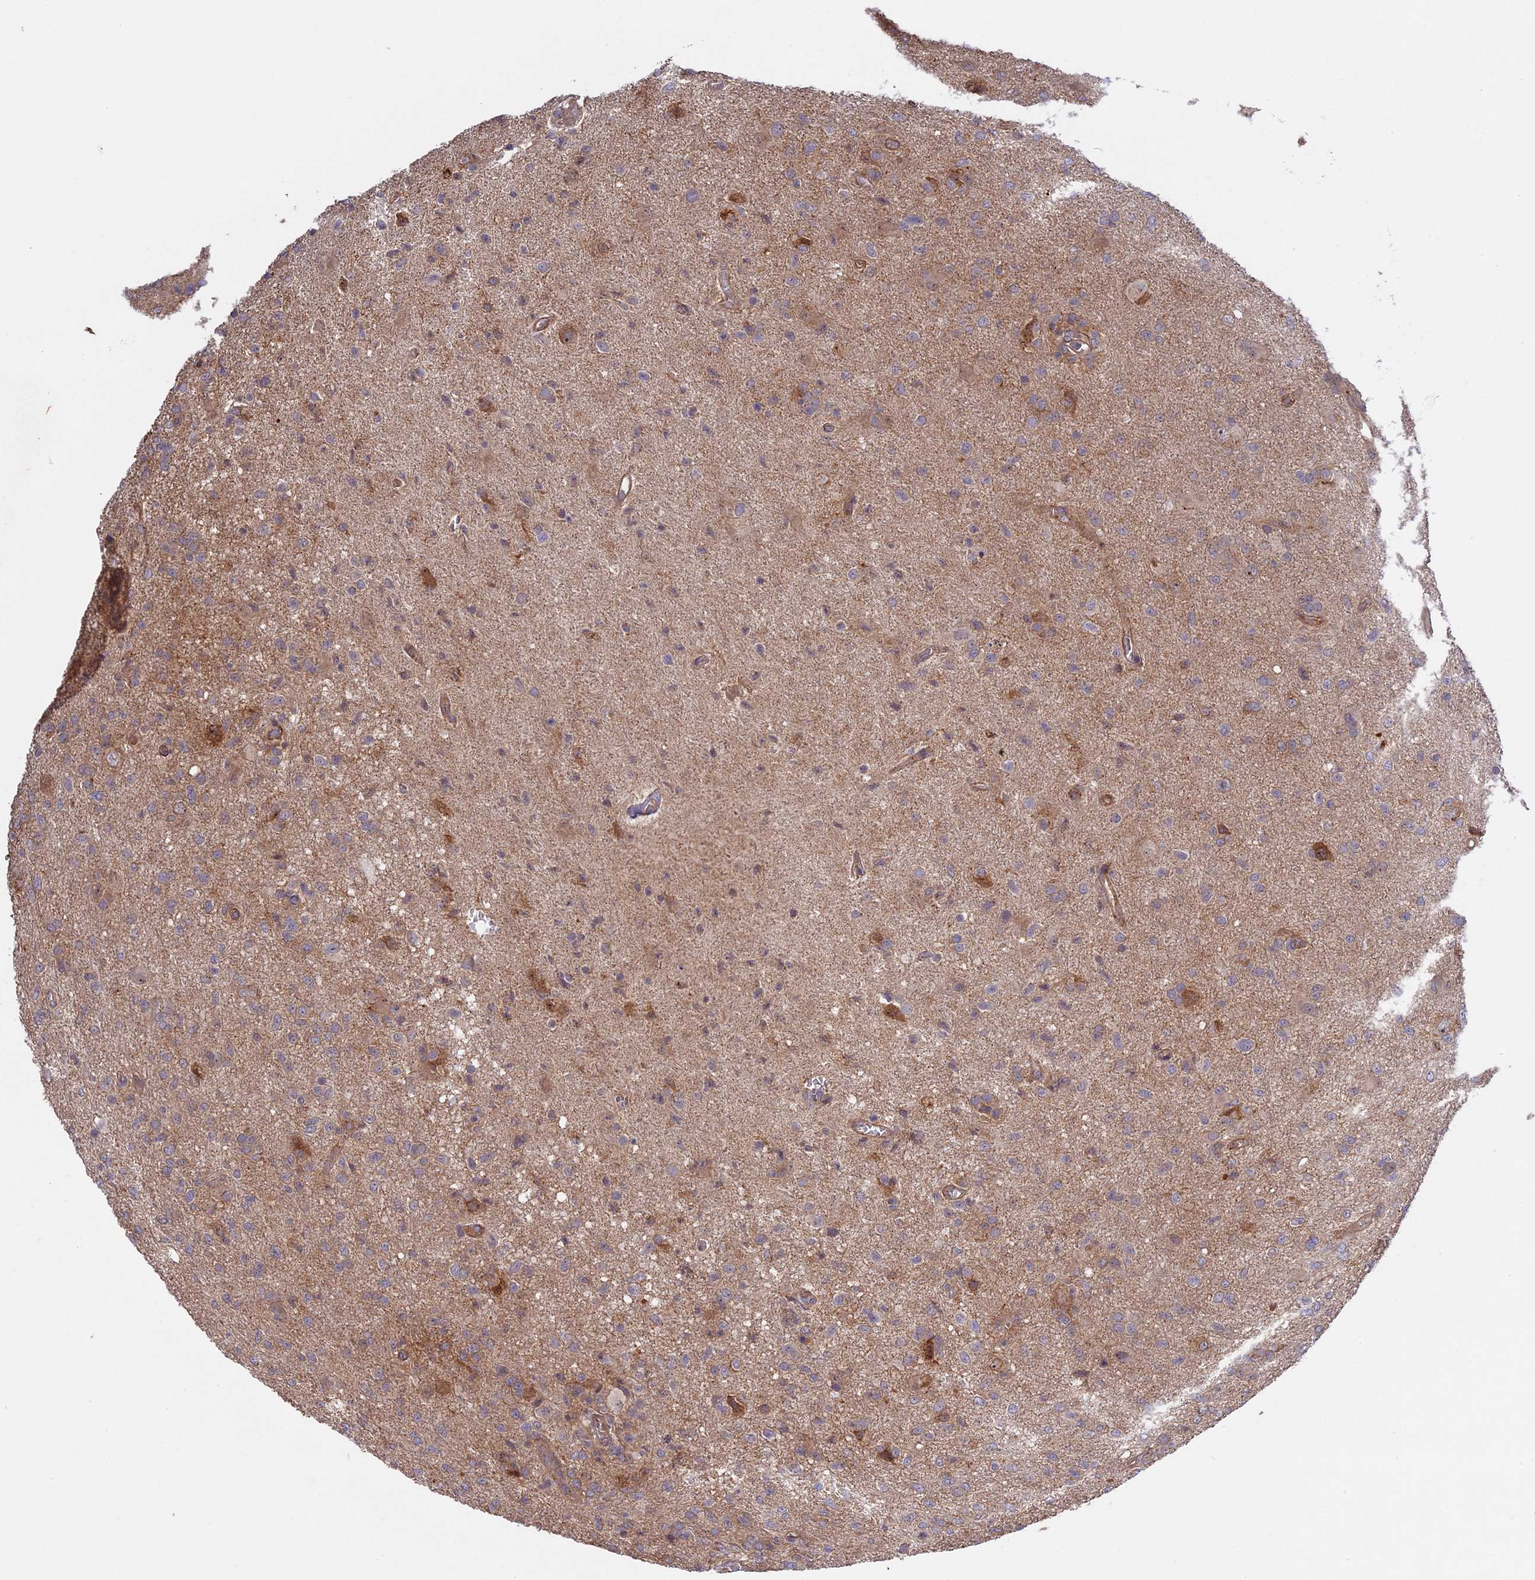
{"staining": {"intensity": "negative", "quantity": "none", "location": "none"}, "tissue": "glioma", "cell_type": "Tumor cells", "image_type": "cancer", "snomed": [{"axis": "morphology", "description": "Glioma, malignant, High grade"}, {"axis": "topography", "description": "Brain"}], "caption": "High magnification brightfield microscopy of malignant high-grade glioma stained with DAB (3,3'-diaminobenzidine) (brown) and counterstained with hematoxylin (blue): tumor cells show no significant expression.", "gene": "FERMT1", "patient": {"sex": "female", "age": 57}}